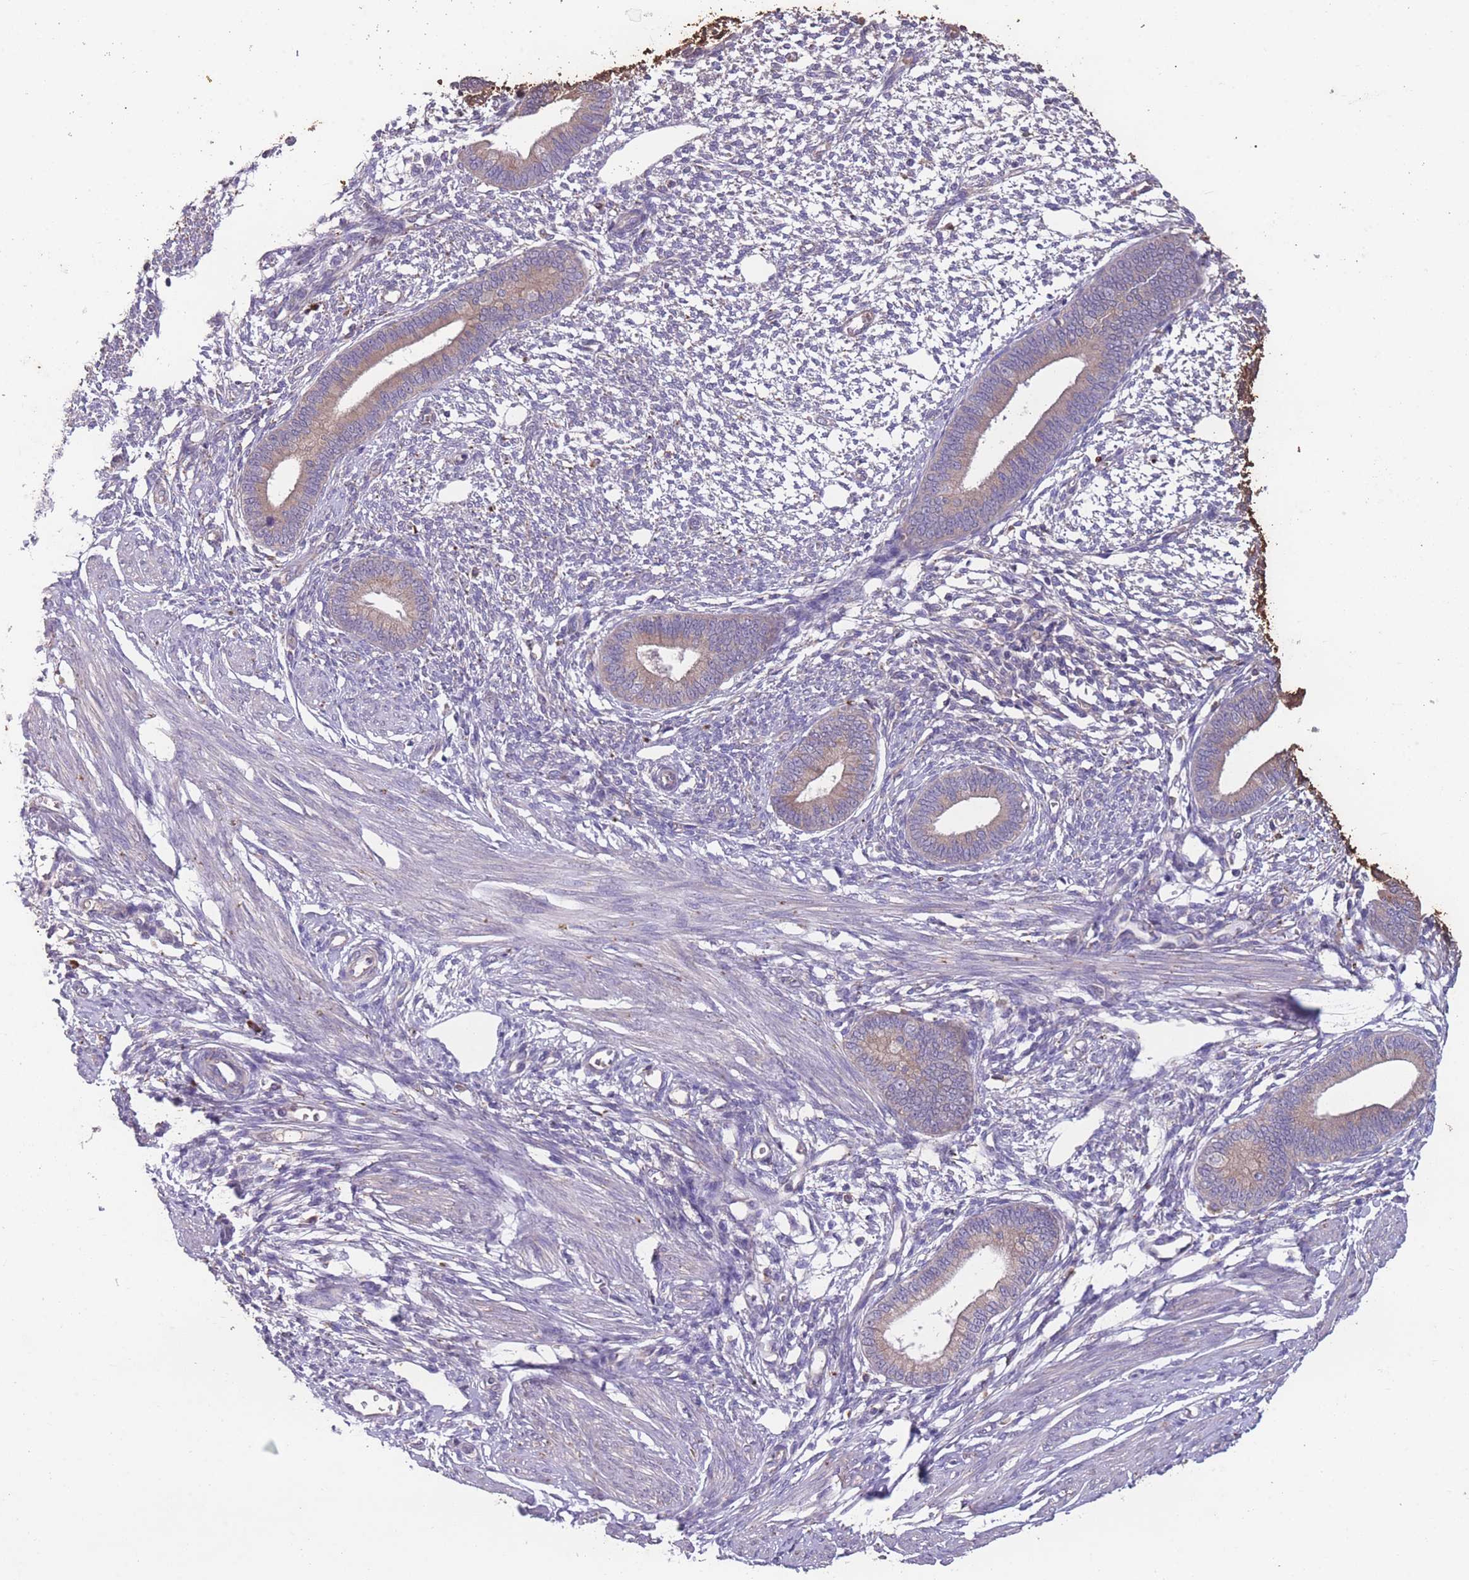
{"staining": {"intensity": "negative", "quantity": "none", "location": "none"}, "tissue": "endometrium", "cell_type": "Cells in endometrial stroma", "image_type": "normal", "snomed": [{"axis": "morphology", "description": "Normal tissue, NOS"}, {"axis": "topography", "description": "Endometrium"}], "caption": "Immunohistochemistry photomicrograph of unremarkable human endometrium stained for a protein (brown), which reveals no expression in cells in endometrial stroma.", "gene": "STIM2", "patient": {"sex": "female", "age": 46}}